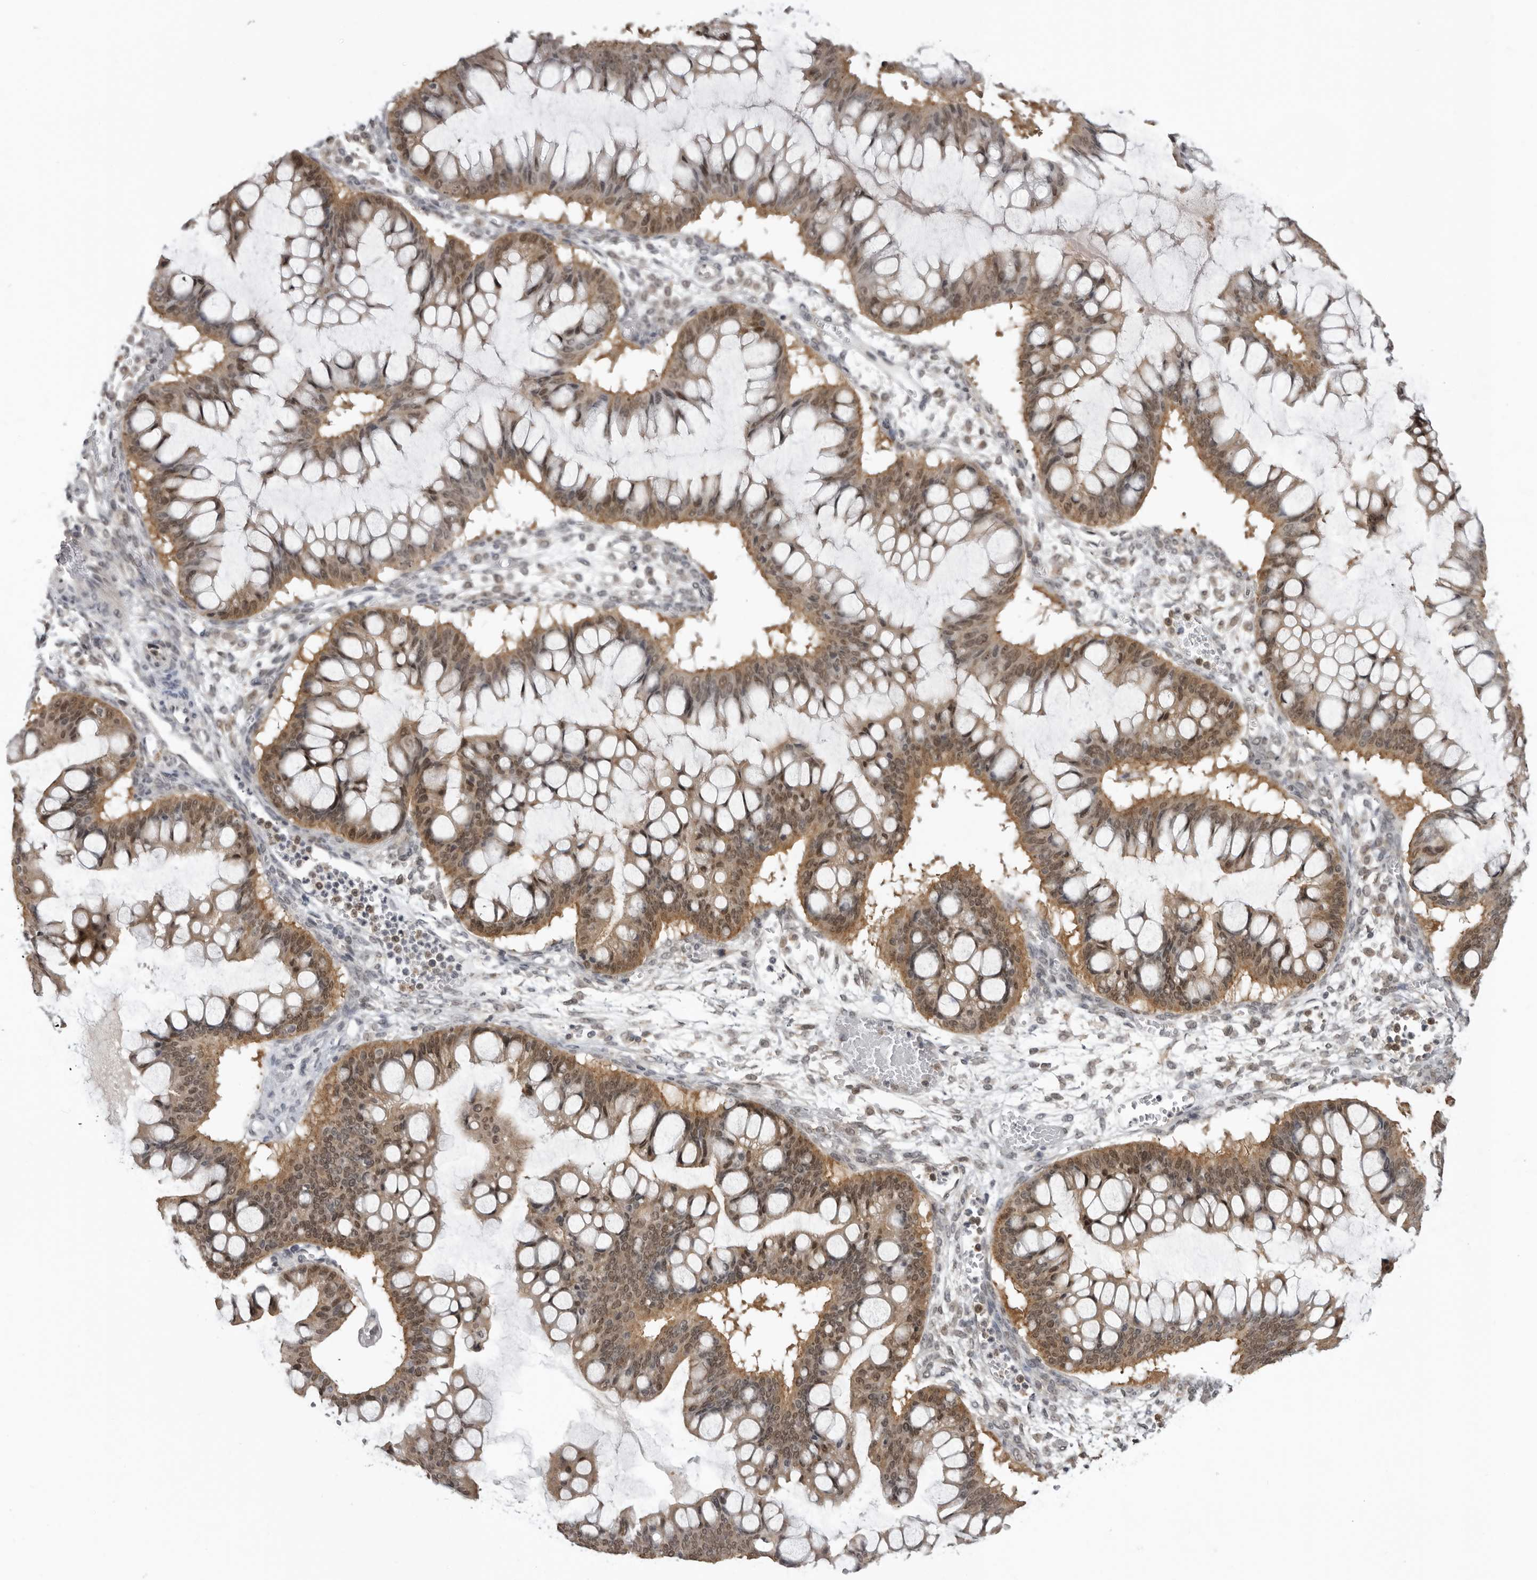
{"staining": {"intensity": "moderate", "quantity": ">75%", "location": "cytoplasmic/membranous,nuclear"}, "tissue": "ovarian cancer", "cell_type": "Tumor cells", "image_type": "cancer", "snomed": [{"axis": "morphology", "description": "Cystadenocarcinoma, mucinous, NOS"}, {"axis": "topography", "description": "Ovary"}], "caption": "The photomicrograph demonstrates a brown stain indicating the presence of a protein in the cytoplasmic/membranous and nuclear of tumor cells in ovarian cancer (mucinous cystadenocarcinoma). The staining was performed using DAB to visualize the protein expression in brown, while the nuclei were stained in blue with hematoxylin (Magnification: 20x).", "gene": "PDCL3", "patient": {"sex": "female", "age": 73}}